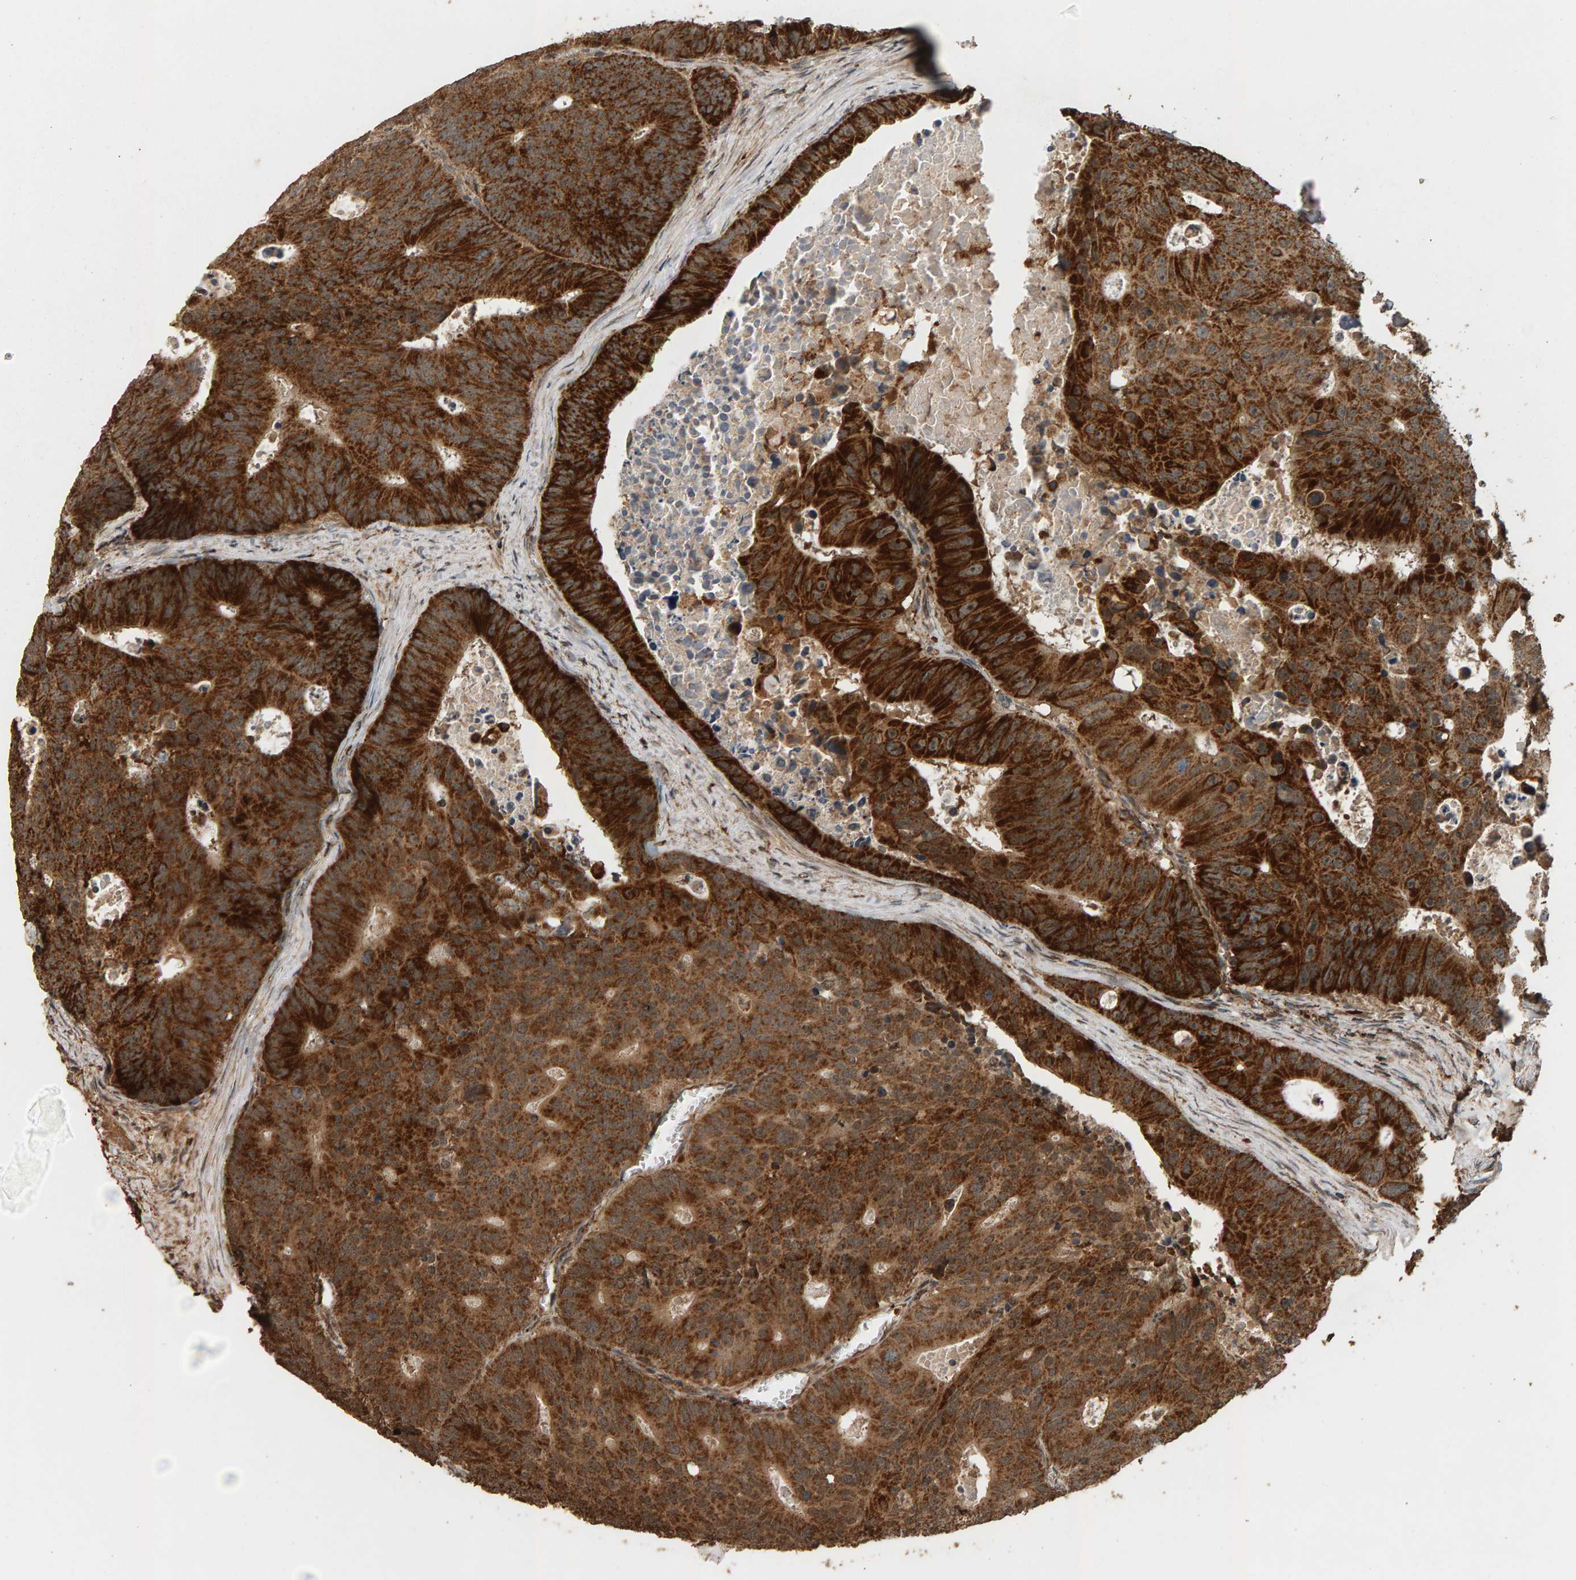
{"staining": {"intensity": "strong", "quantity": ">75%", "location": "cytoplasmic/membranous"}, "tissue": "colorectal cancer", "cell_type": "Tumor cells", "image_type": "cancer", "snomed": [{"axis": "morphology", "description": "Adenocarcinoma, NOS"}, {"axis": "topography", "description": "Colon"}], "caption": "Immunohistochemical staining of human colorectal cancer (adenocarcinoma) displays high levels of strong cytoplasmic/membranous staining in about >75% of tumor cells. (IHC, brightfield microscopy, high magnification).", "gene": "GSTK1", "patient": {"sex": "male", "age": 87}}